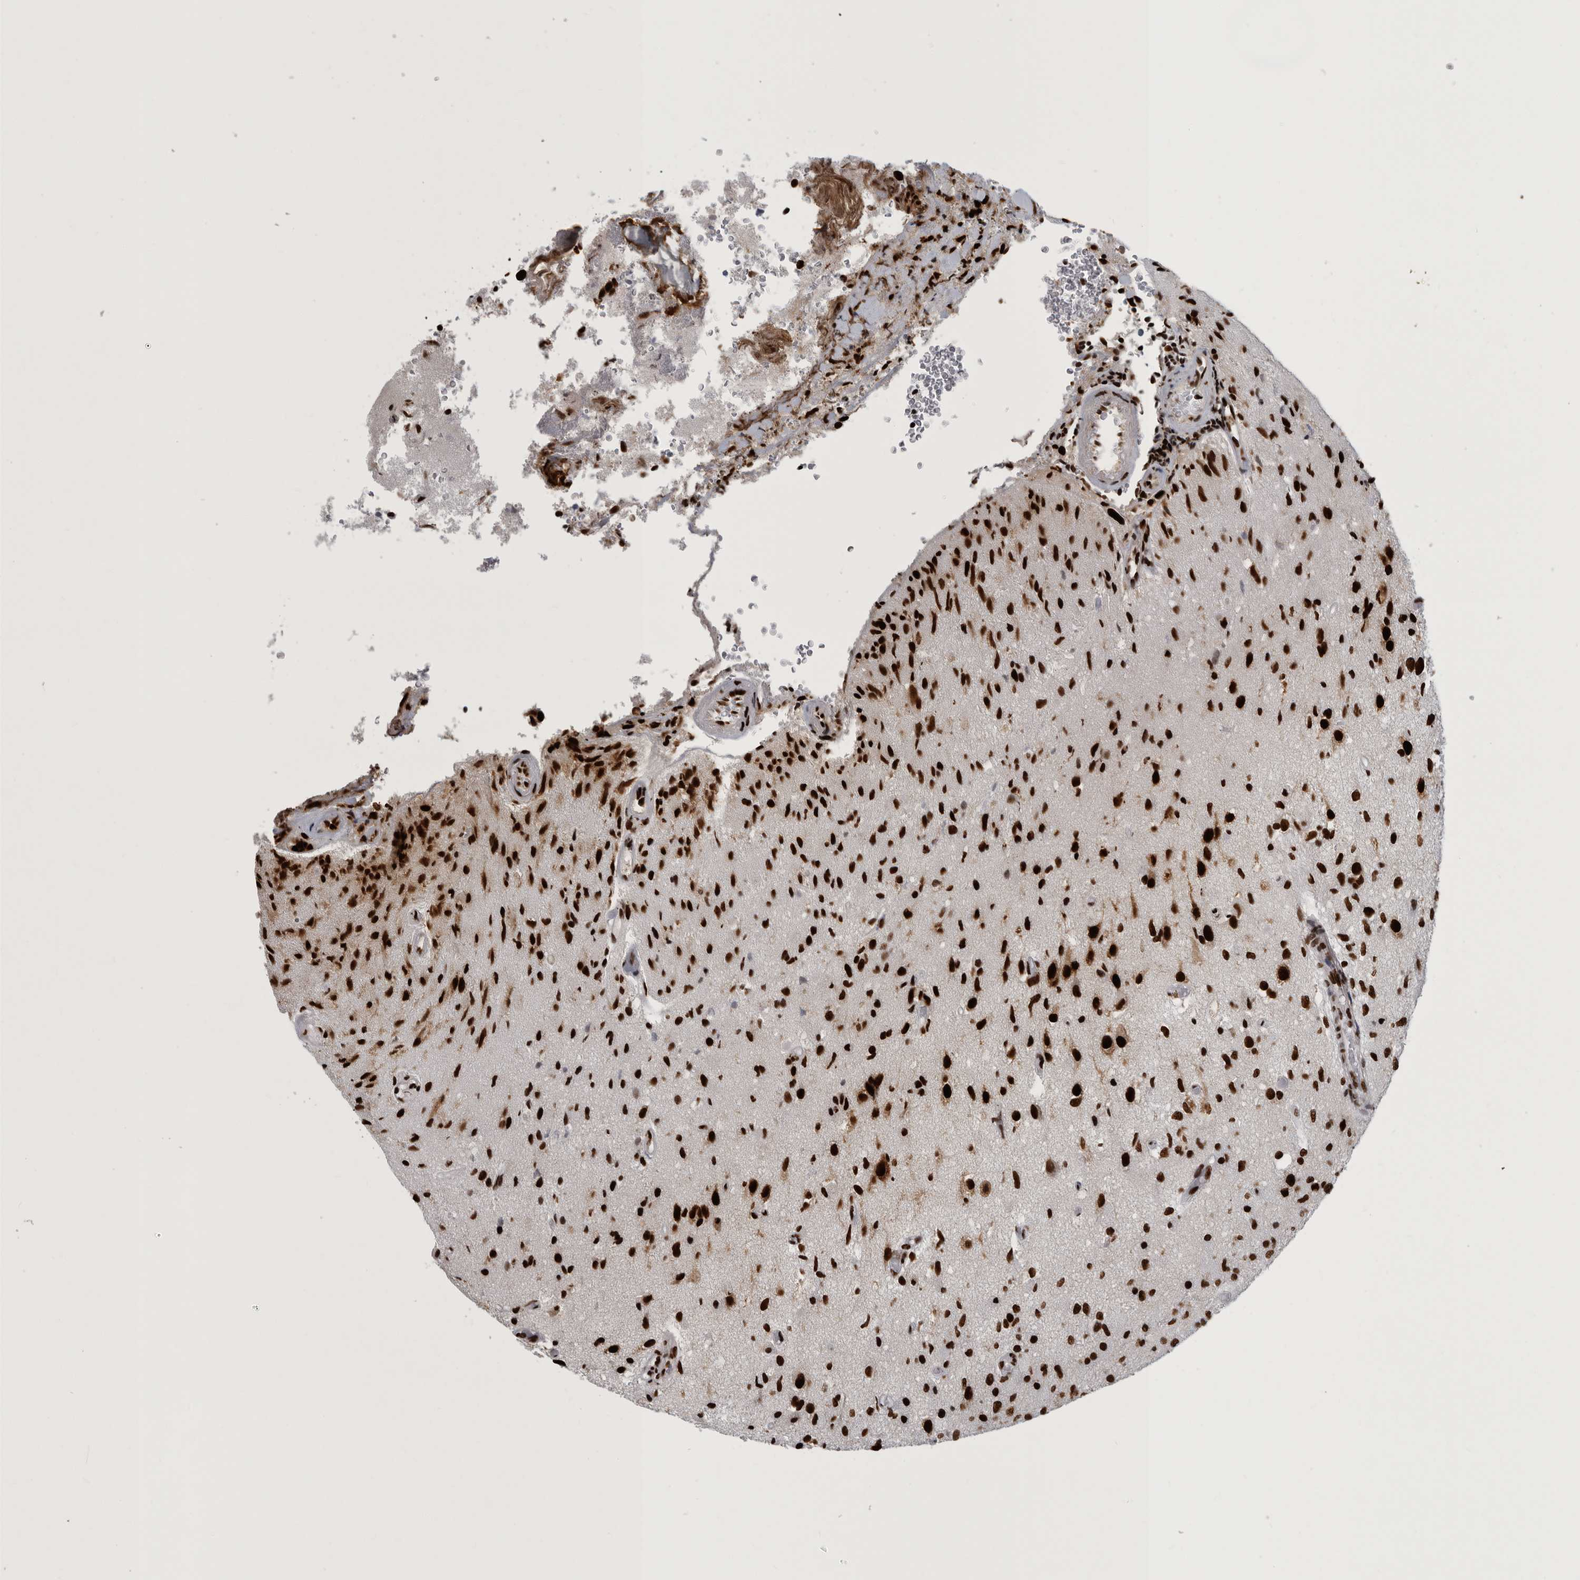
{"staining": {"intensity": "strong", "quantity": ">75%", "location": "nuclear"}, "tissue": "glioma", "cell_type": "Tumor cells", "image_type": "cancer", "snomed": [{"axis": "morphology", "description": "Normal tissue, NOS"}, {"axis": "morphology", "description": "Glioma, malignant, High grade"}, {"axis": "topography", "description": "Cerebral cortex"}], "caption": "The photomicrograph displays immunohistochemical staining of glioma. There is strong nuclear staining is present in about >75% of tumor cells. (DAB (3,3'-diaminobenzidine) IHC, brown staining for protein, blue staining for nuclei).", "gene": "BCLAF1", "patient": {"sex": "male", "age": 77}}